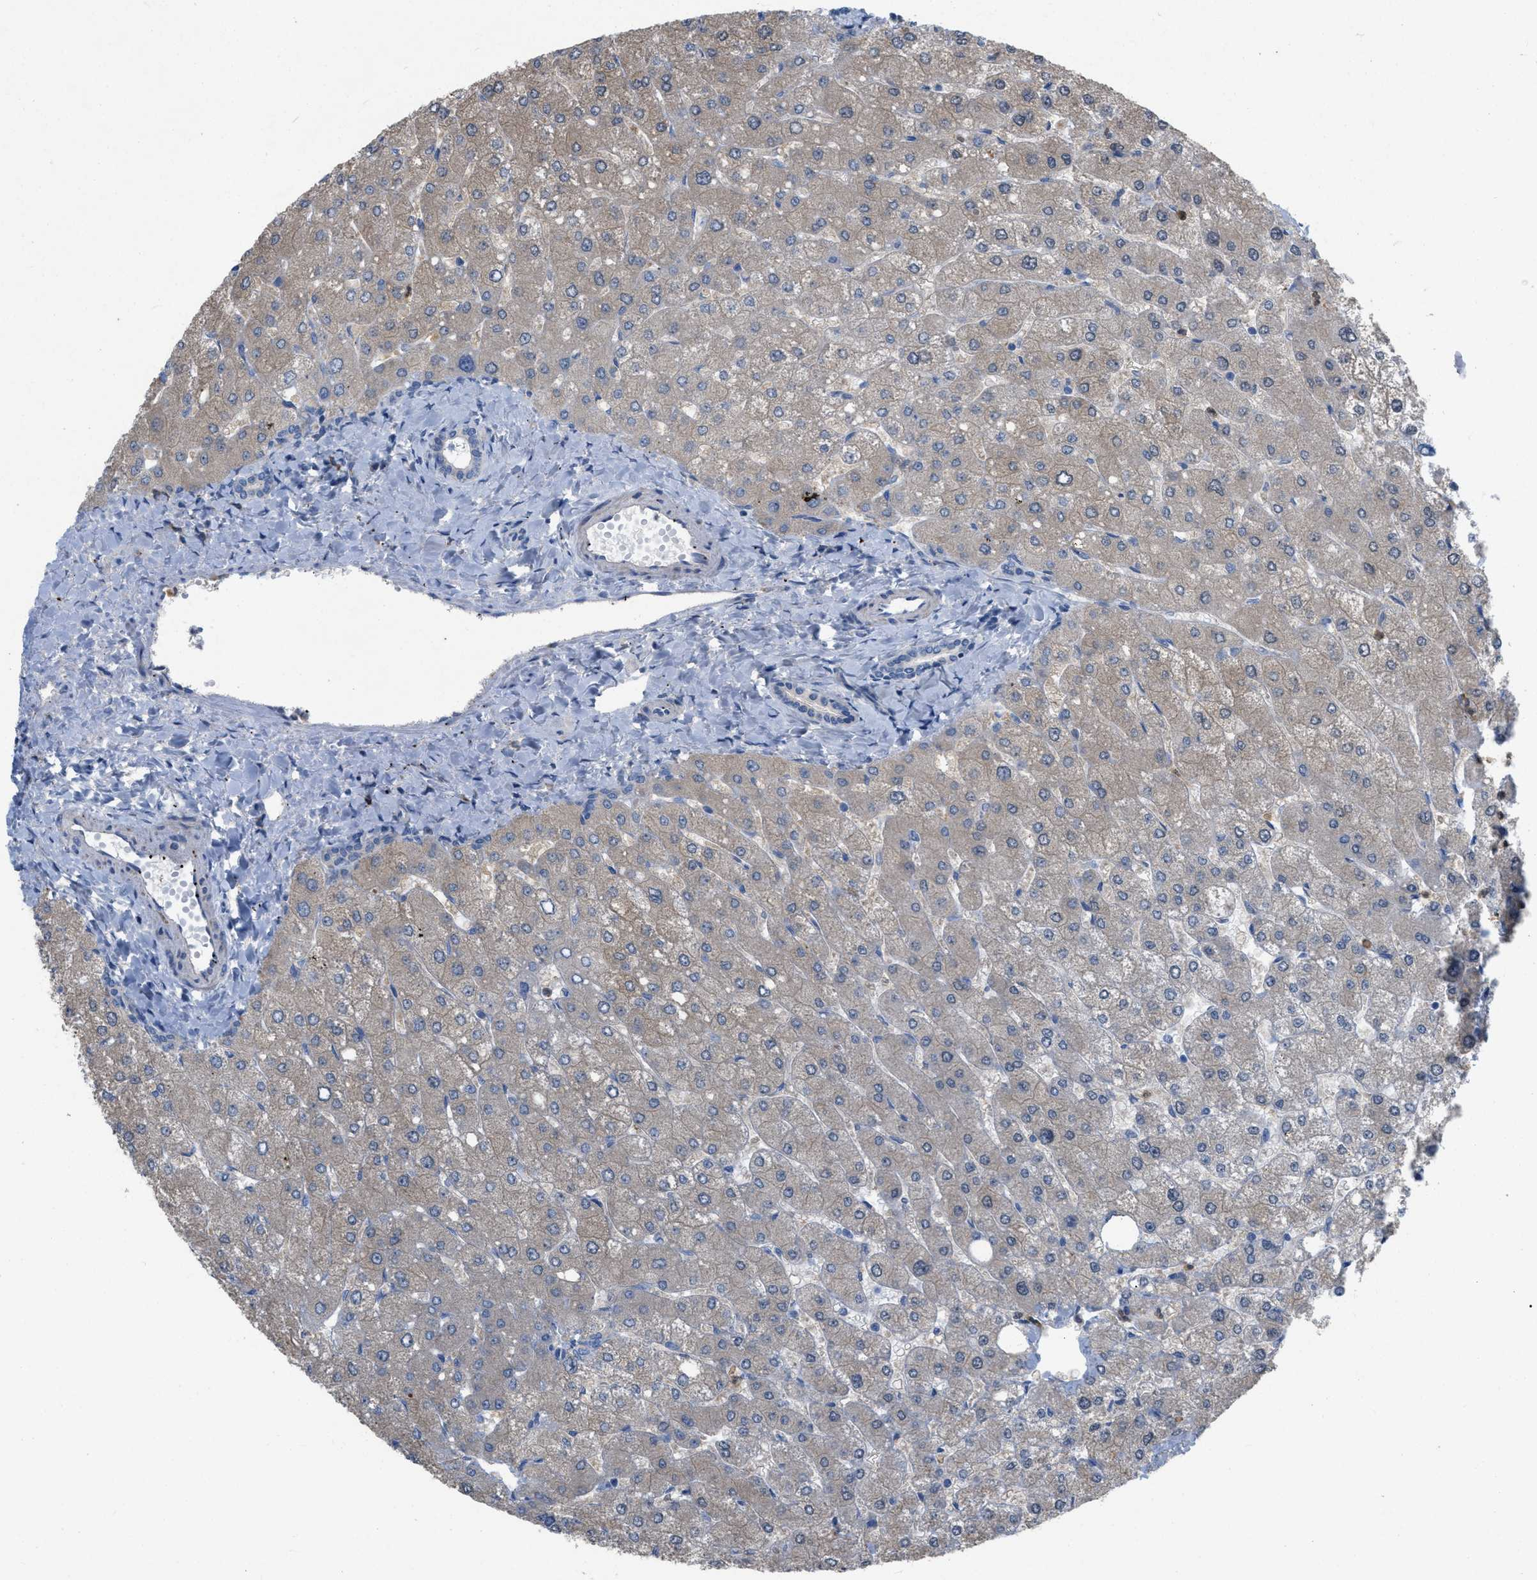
{"staining": {"intensity": "negative", "quantity": "none", "location": "none"}, "tissue": "liver", "cell_type": "Cholangiocytes", "image_type": "normal", "snomed": [{"axis": "morphology", "description": "Normal tissue, NOS"}, {"axis": "topography", "description": "Liver"}], "caption": "This is an IHC photomicrograph of normal human liver. There is no positivity in cholangiocytes.", "gene": "PLPPR5", "patient": {"sex": "male", "age": 55}}